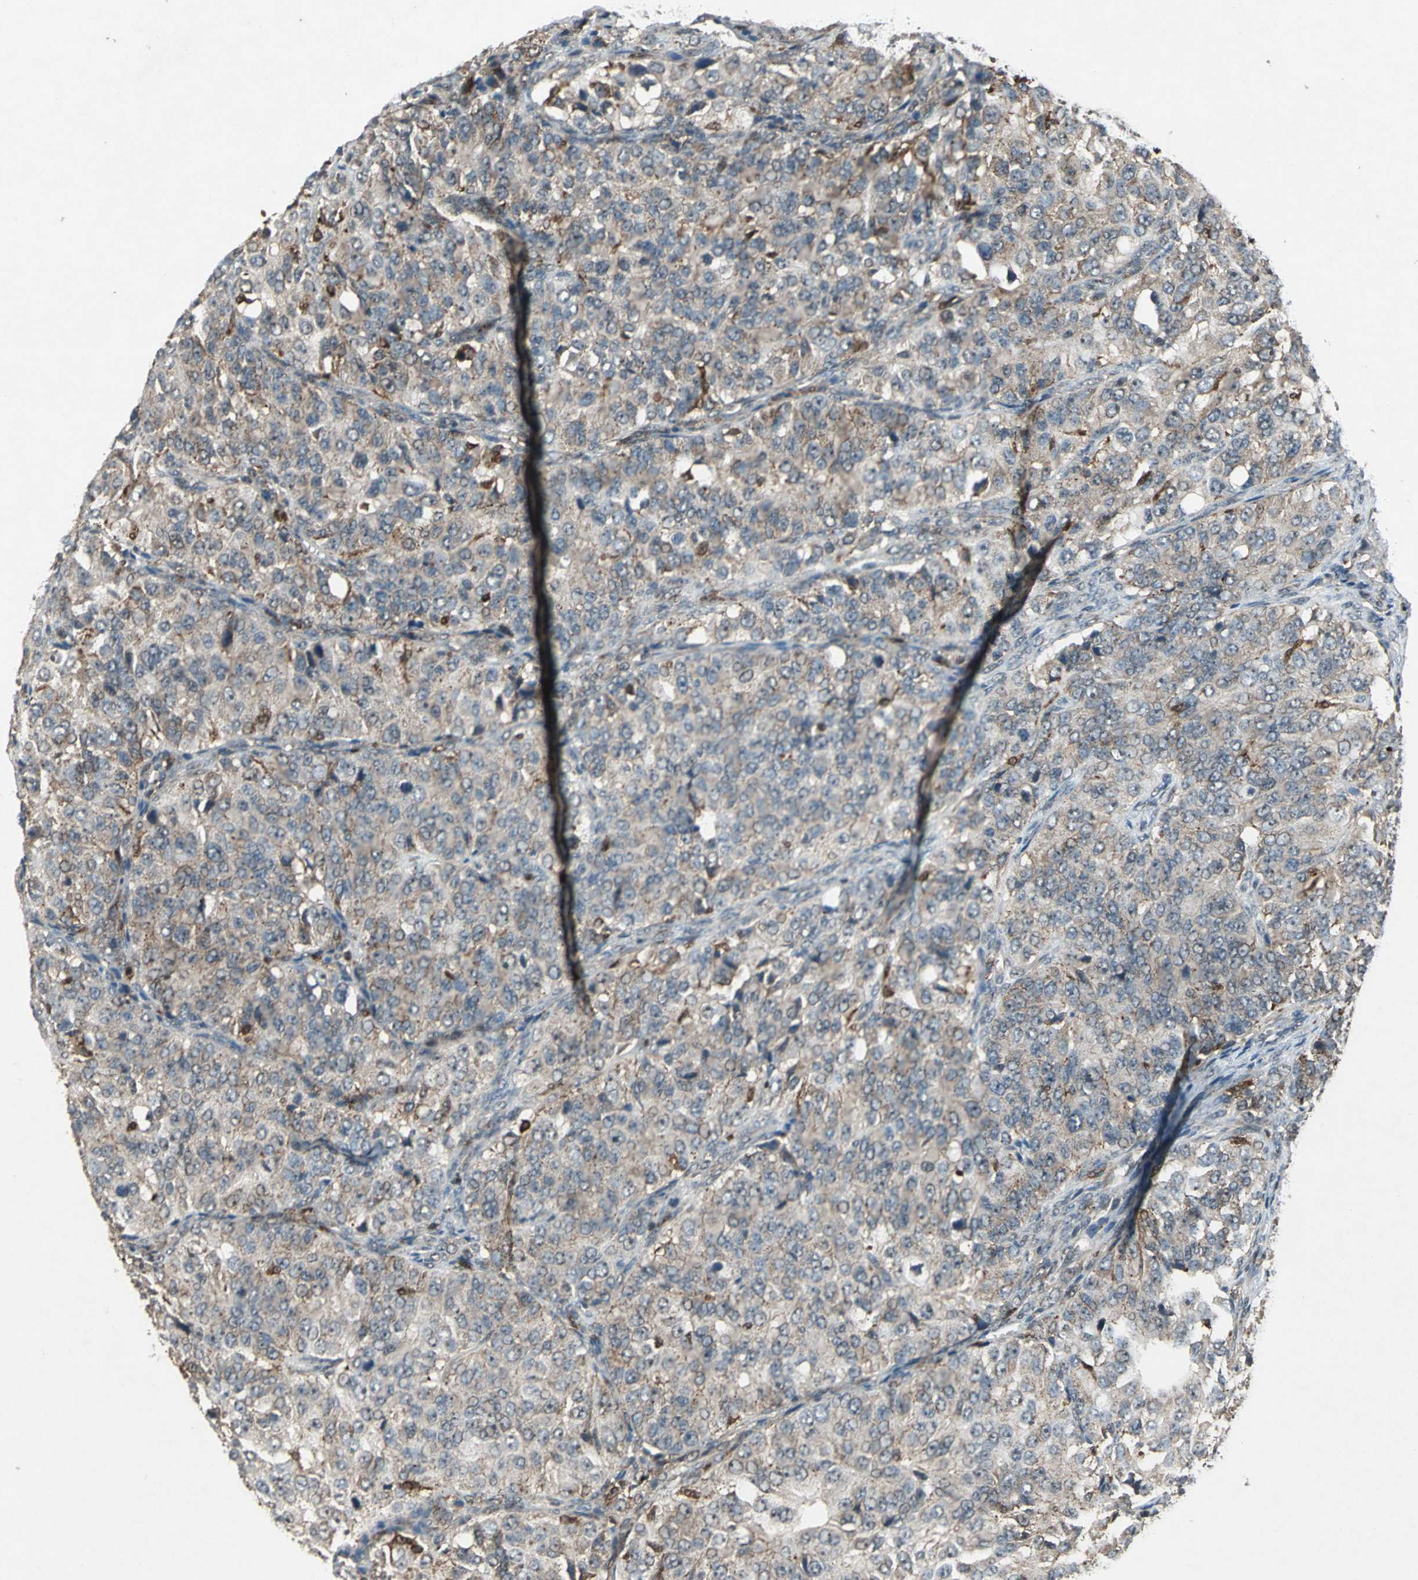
{"staining": {"intensity": "weak", "quantity": ">75%", "location": "cytoplasmic/membranous"}, "tissue": "ovarian cancer", "cell_type": "Tumor cells", "image_type": "cancer", "snomed": [{"axis": "morphology", "description": "Carcinoma, endometroid"}, {"axis": "topography", "description": "Ovary"}], "caption": "A brown stain highlights weak cytoplasmic/membranous staining of a protein in ovarian cancer tumor cells.", "gene": "PYCARD", "patient": {"sex": "female", "age": 51}}